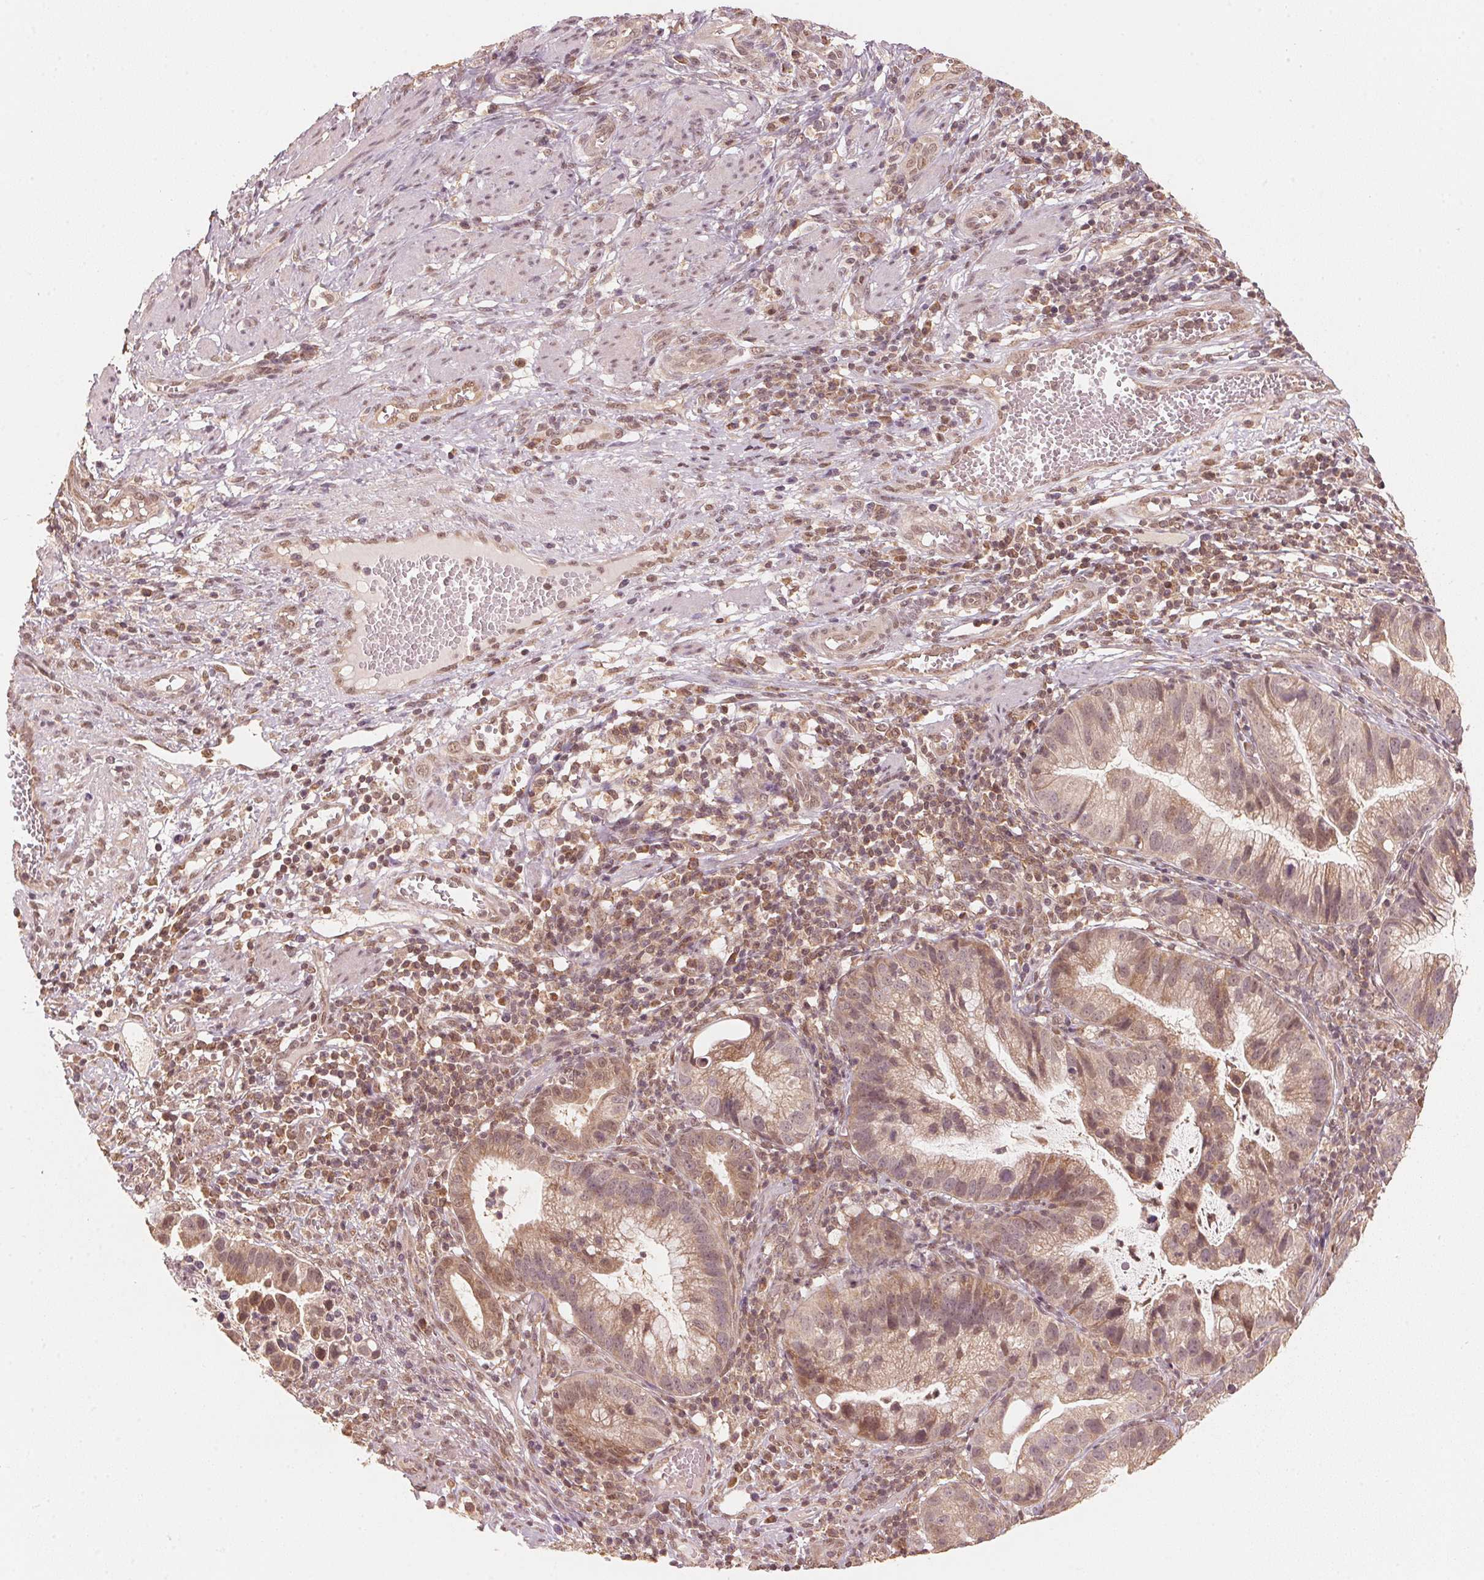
{"staining": {"intensity": "moderate", "quantity": ">75%", "location": "cytoplasmic/membranous,nuclear"}, "tissue": "cervical cancer", "cell_type": "Tumor cells", "image_type": "cancer", "snomed": [{"axis": "morphology", "description": "Adenocarcinoma, NOS"}, {"axis": "topography", "description": "Cervix"}], "caption": "Moderate cytoplasmic/membranous and nuclear staining for a protein is present in approximately >75% of tumor cells of cervical adenocarcinoma using immunohistochemistry.", "gene": "C2orf73", "patient": {"sex": "female", "age": 34}}